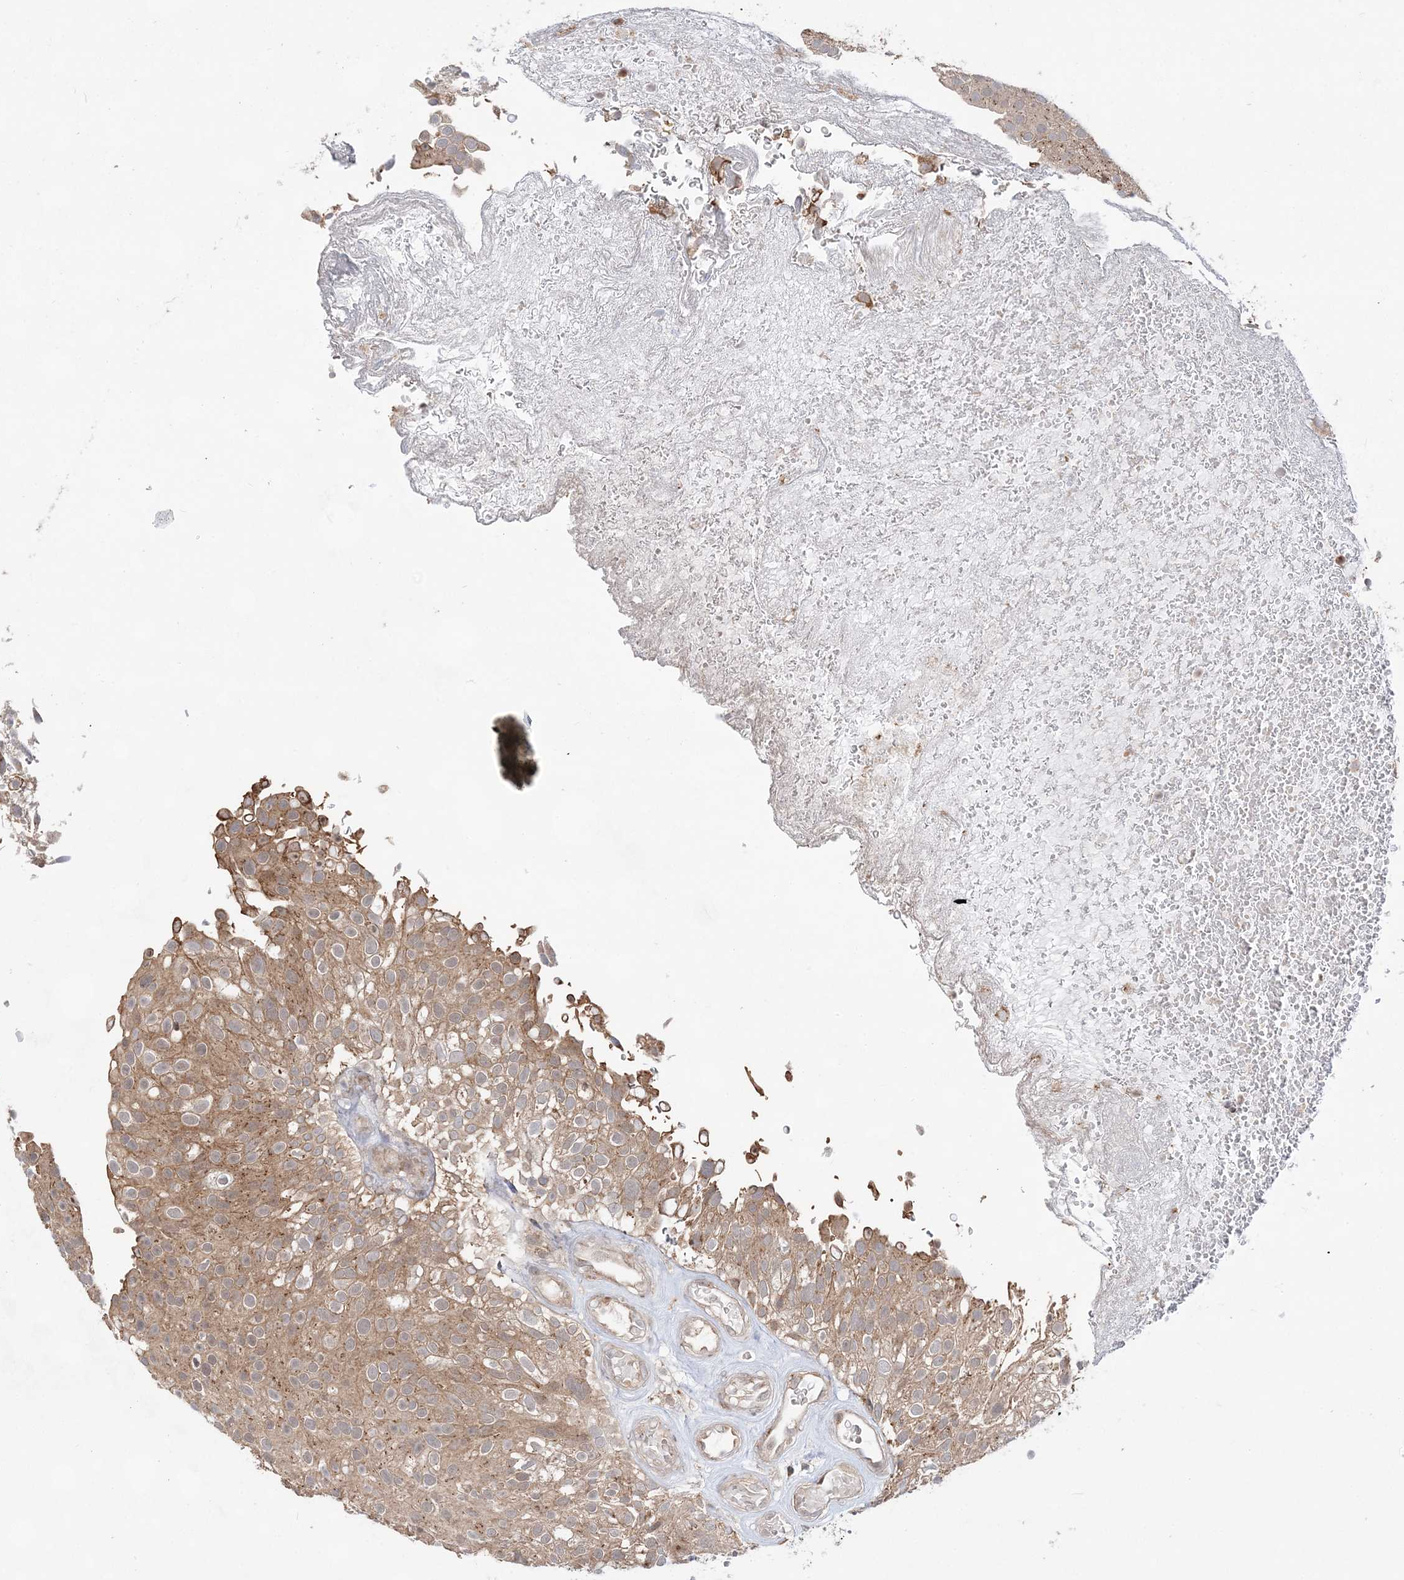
{"staining": {"intensity": "moderate", "quantity": ">75%", "location": "cytoplasmic/membranous"}, "tissue": "urothelial cancer", "cell_type": "Tumor cells", "image_type": "cancer", "snomed": [{"axis": "morphology", "description": "Urothelial carcinoma, Low grade"}, {"axis": "topography", "description": "Urinary bladder"}], "caption": "Urothelial carcinoma (low-grade) stained with a brown dye reveals moderate cytoplasmic/membranous positive expression in about >75% of tumor cells.", "gene": "ANAPC15", "patient": {"sex": "male", "age": 78}}